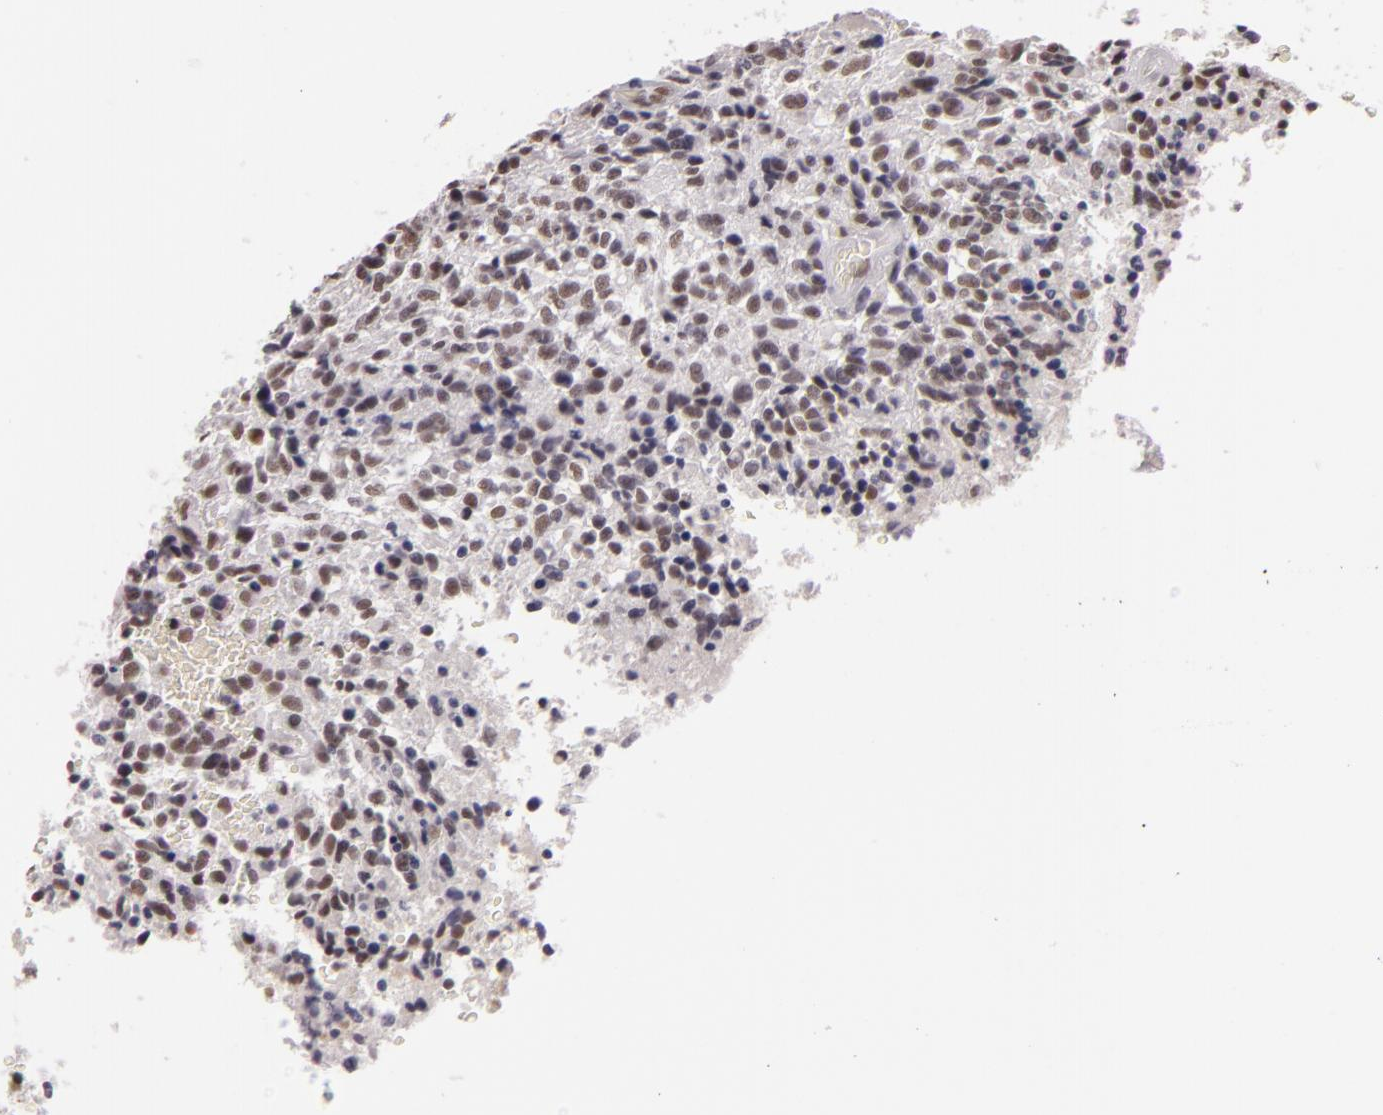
{"staining": {"intensity": "weak", "quantity": "25%-75%", "location": "nuclear"}, "tissue": "glioma", "cell_type": "Tumor cells", "image_type": "cancer", "snomed": [{"axis": "morphology", "description": "Glioma, malignant, High grade"}, {"axis": "topography", "description": "Brain"}], "caption": "Approximately 25%-75% of tumor cells in glioma reveal weak nuclear protein expression as visualized by brown immunohistochemical staining.", "gene": "INTS6", "patient": {"sex": "male", "age": 36}}